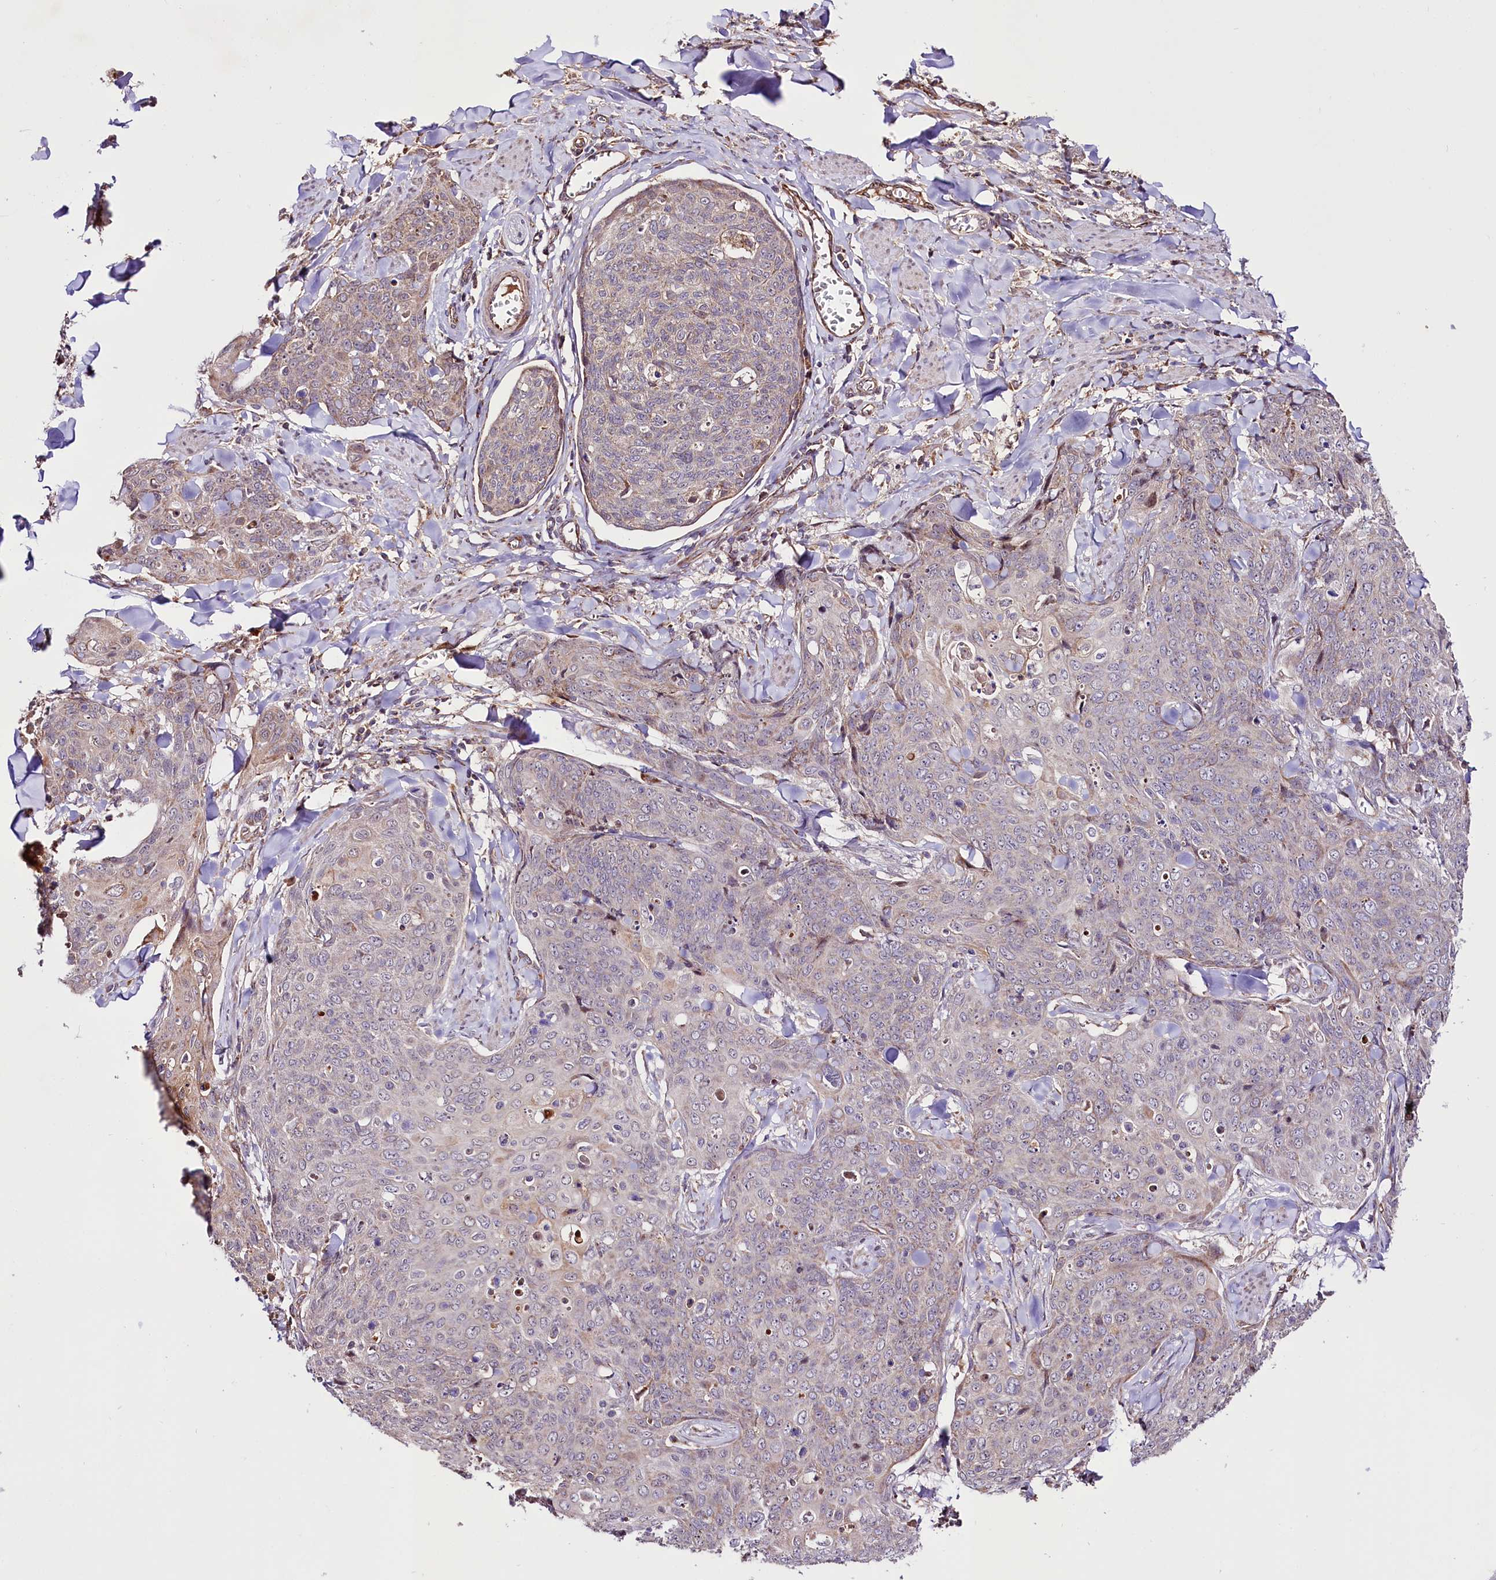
{"staining": {"intensity": "negative", "quantity": "none", "location": "none"}, "tissue": "skin cancer", "cell_type": "Tumor cells", "image_type": "cancer", "snomed": [{"axis": "morphology", "description": "Squamous cell carcinoma, NOS"}, {"axis": "topography", "description": "Skin"}, {"axis": "topography", "description": "Vulva"}], "caption": "Protein analysis of skin cancer (squamous cell carcinoma) demonstrates no significant expression in tumor cells. The staining was performed using DAB to visualize the protein expression in brown, while the nuclei were stained in blue with hematoxylin (Magnification: 20x).", "gene": "ST7", "patient": {"sex": "female", "age": 85}}